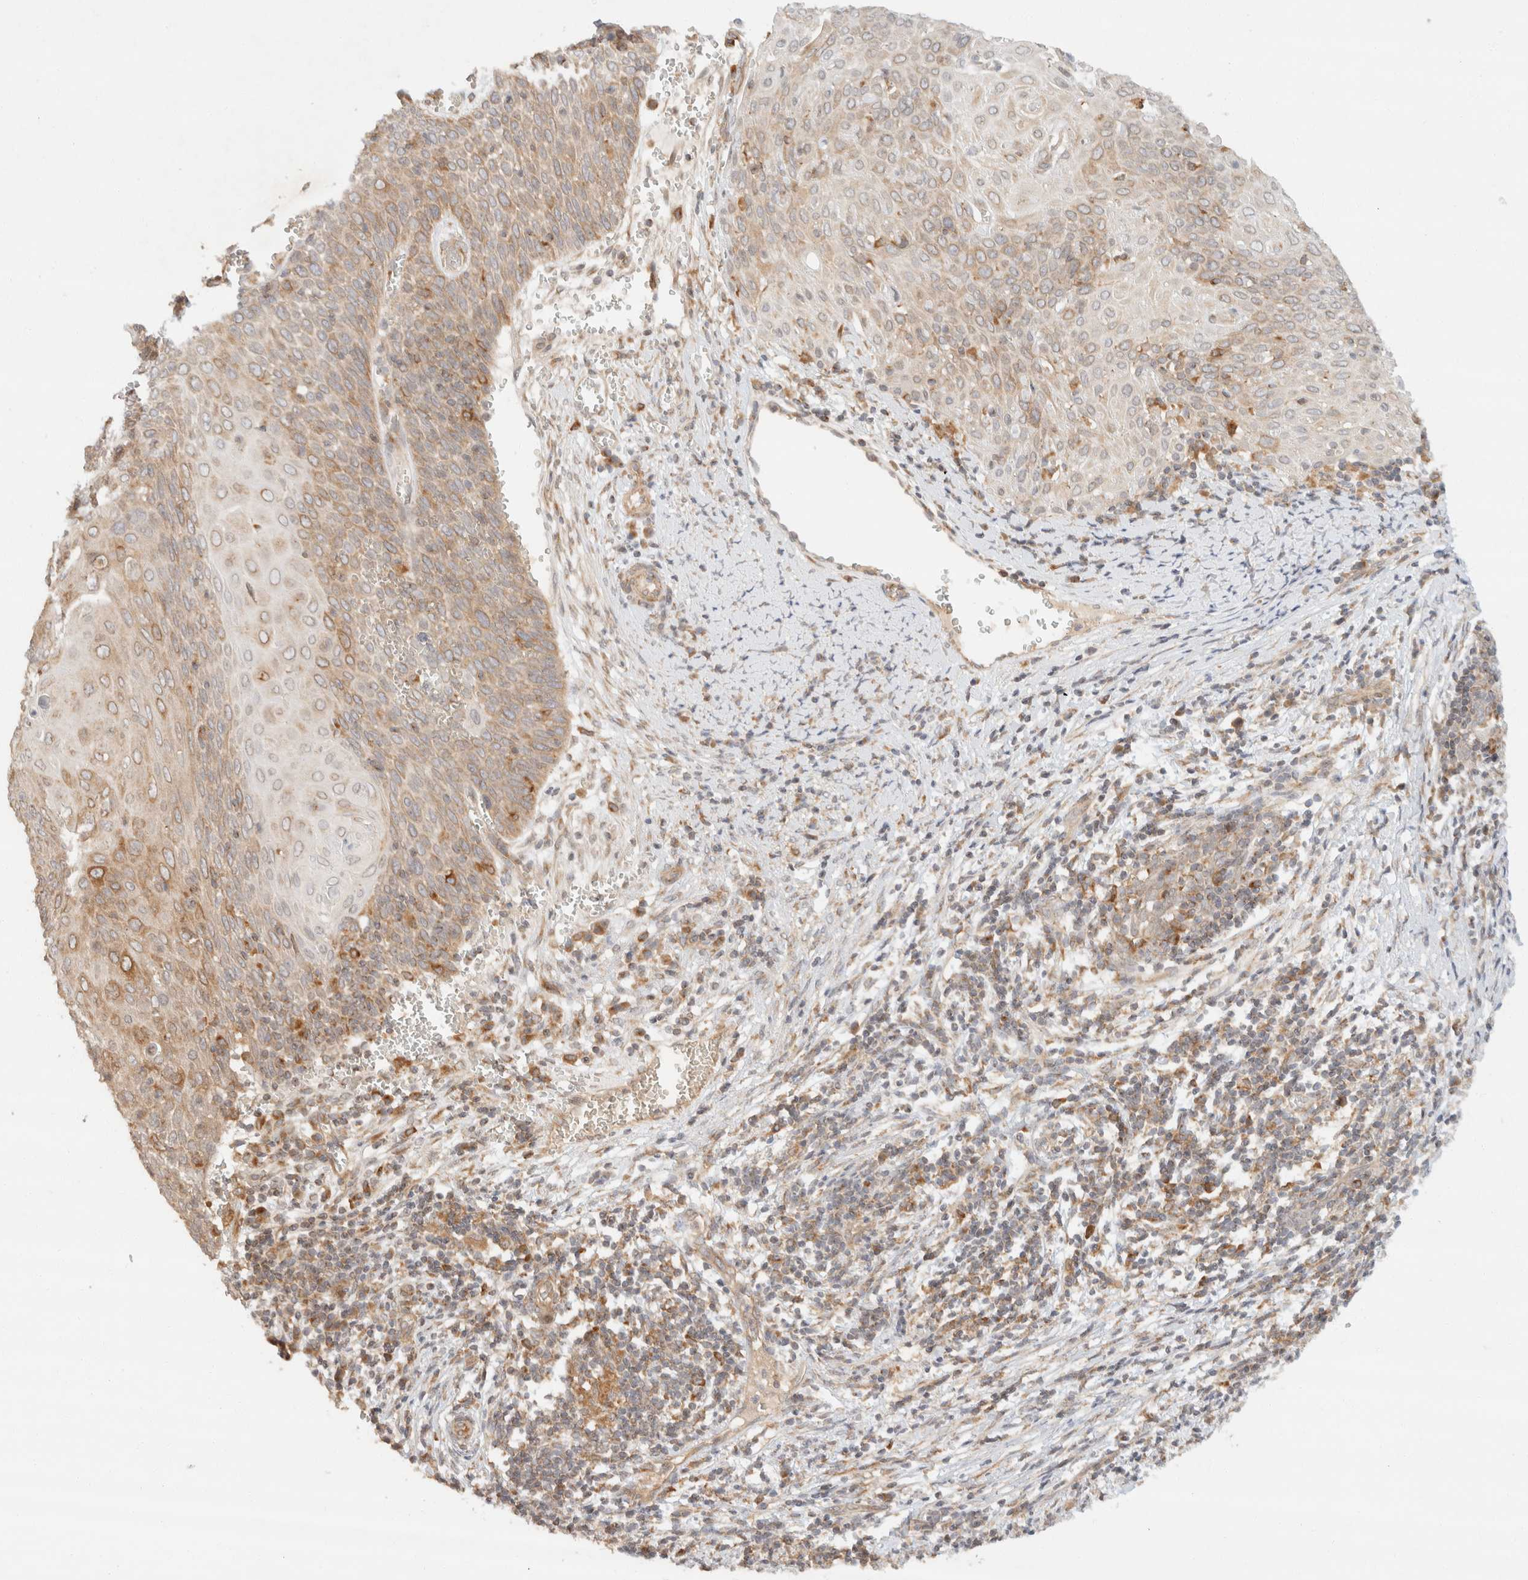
{"staining": {"intensity": "moderate", "quantity": "25%-75%", "location": "cytoplasmic/membranous"}, "tissue": "cervical cancer", "cell_type": "Tumor cells", "image_type": "cancer", "snomed": [{"axis": "morphology", "description": "Squamous cell carcinoma, NOS"}, {"axis": "topography", "description": "Cervix"}], "caption": "Immunohistochemistry of human cervical cancer displays medium levels of moderate cytoplasmic/membranous staining in about 25%-75% of tumor cells.", "gene": "TACC1", "patient": {"sex": "female", "age": 39}}